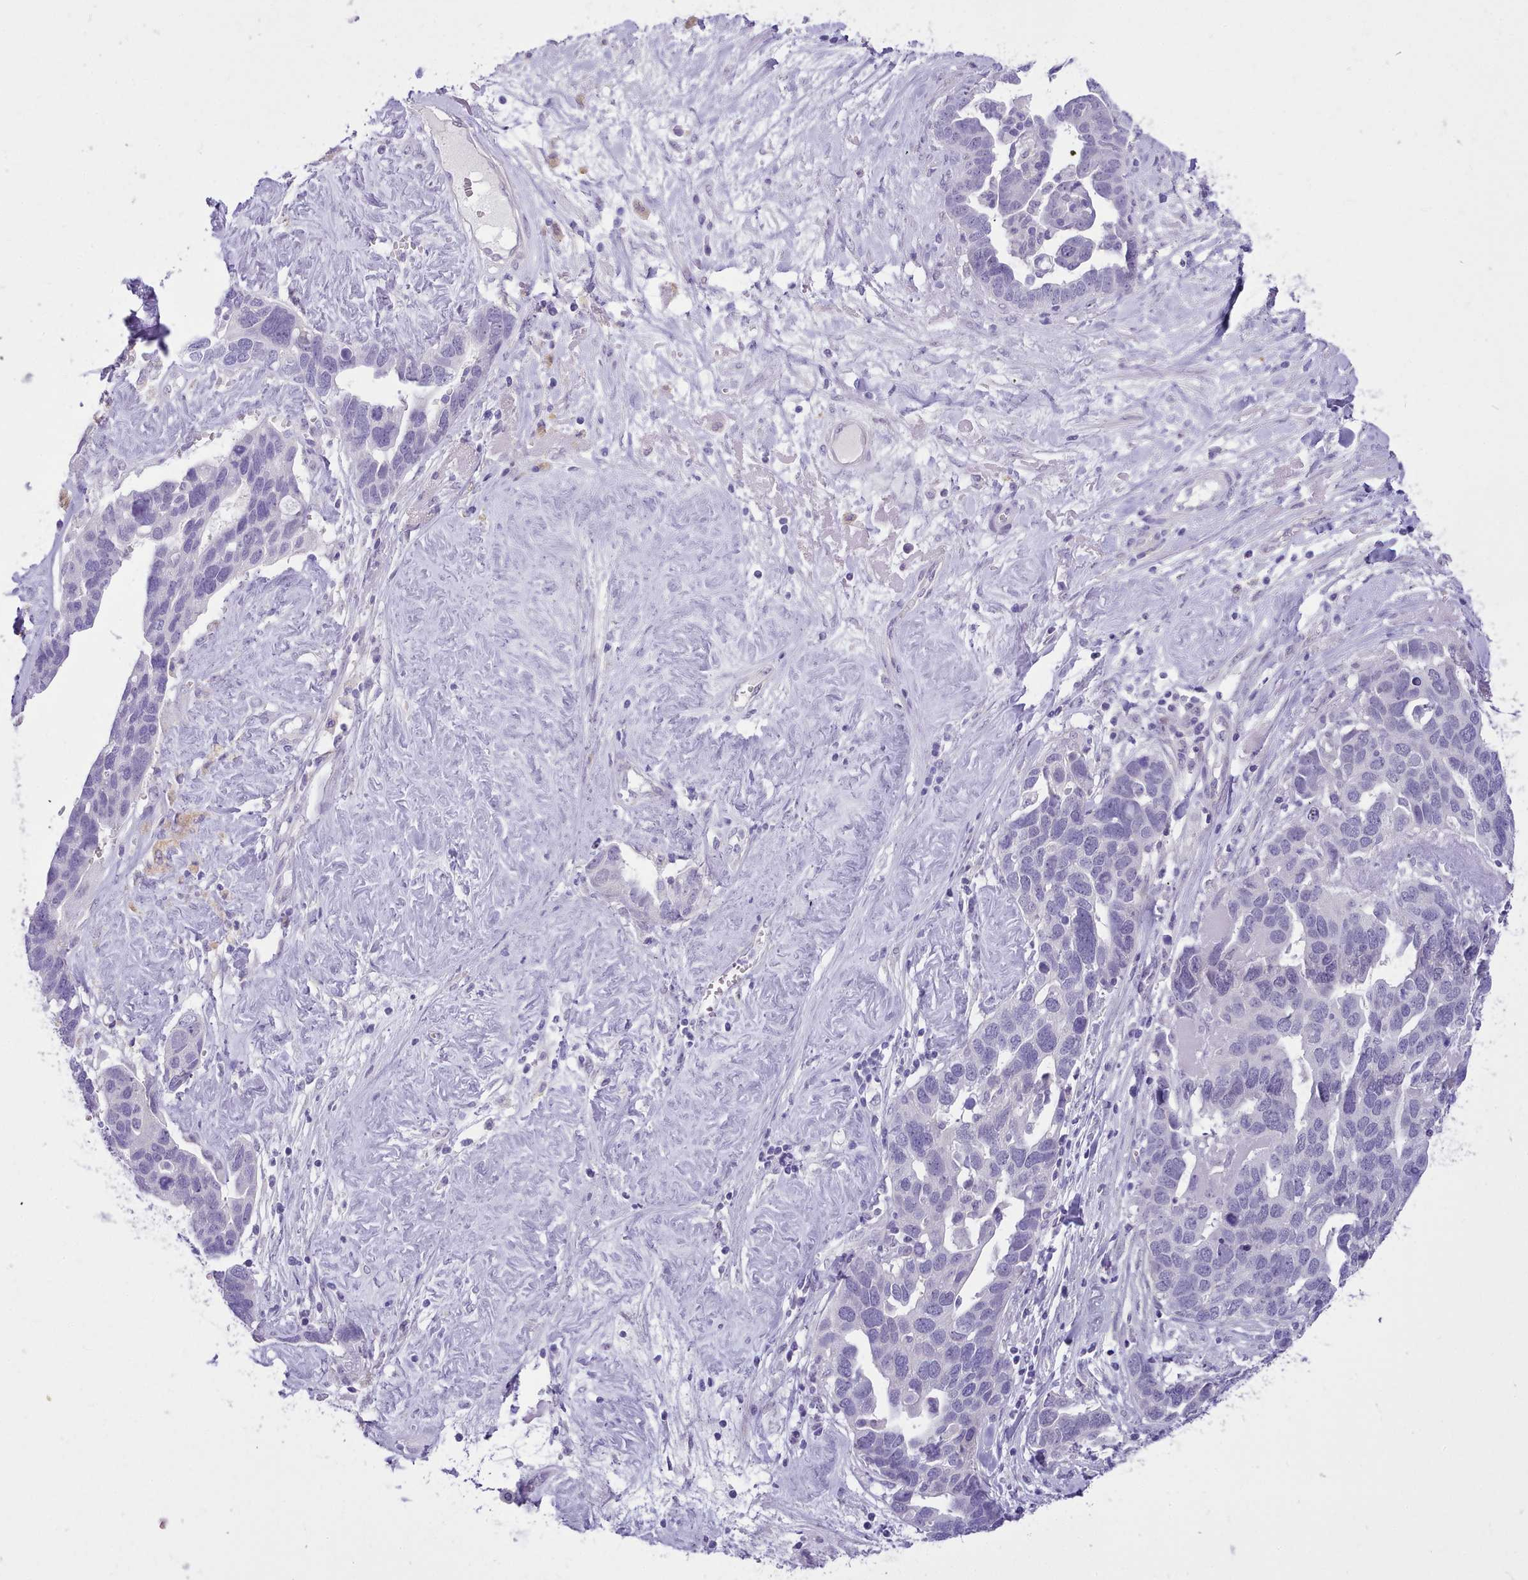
{"staining": {"intensity": "negative", "quantity": "none", "location": "none"}, "tissue": "ovarian cancer", "cell_type": "Tumor cells", "image_type": "cancer", "snomed": [{"axis": "morphology", "description": "Cystadenocarcinoma, serous, NOS"}, {"axis": "topography", "description": "Ovary"}], "caption": "DAB (3,3'-diaminobenzidine) immunohistochemical staining of human ovarian cancer displays no significant expression in tumor cells.", "gene": "LRRC37A", "patient": {"sex": "female", "age": 54}}